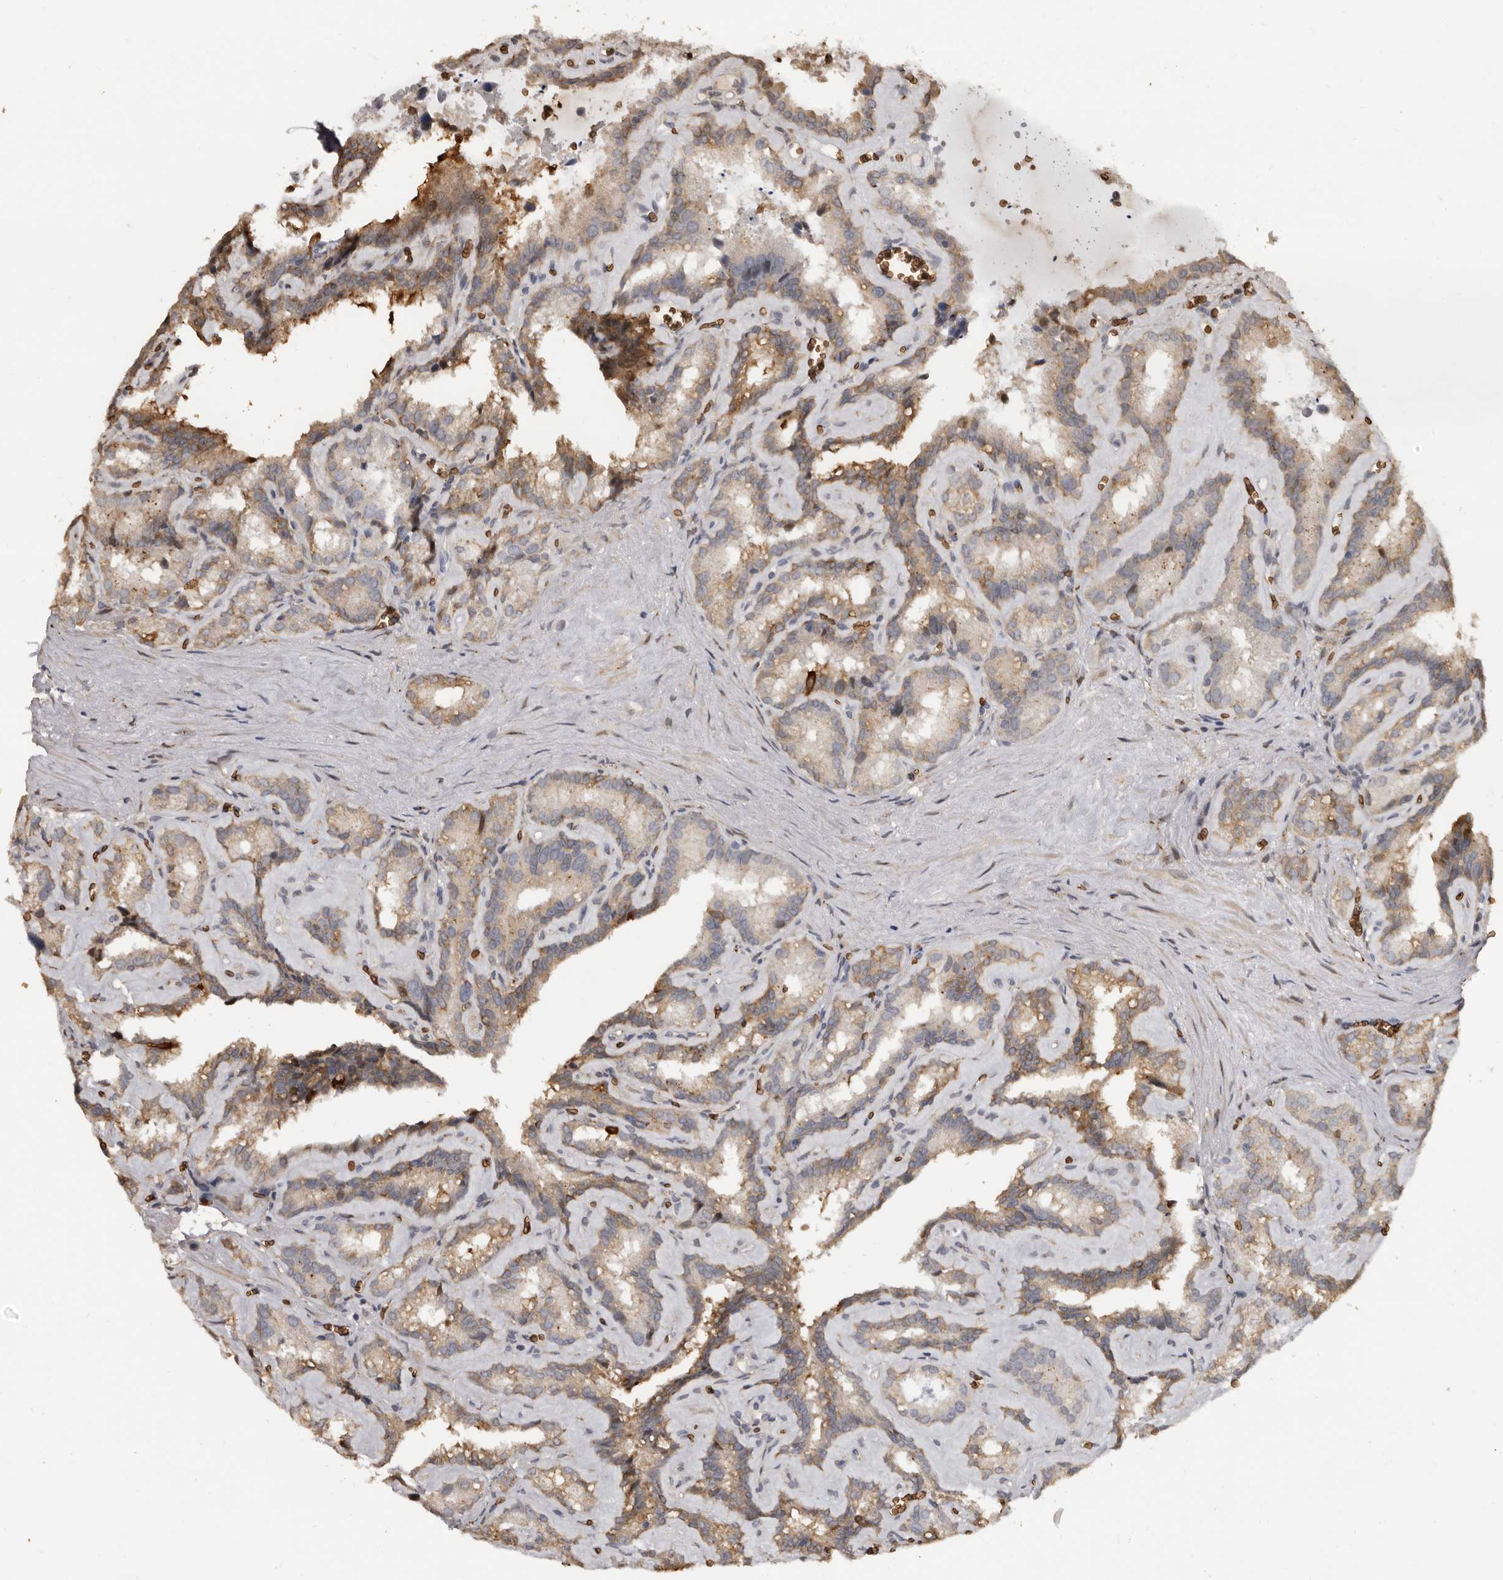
{"staining": {"intensity": "moderate", "quantity": ">75%", "location": "cytoplasmic/membranous"}, "tissue": "seminal vesicle", "cell_type": "Glandular cells", "image_type": "normal", "snomed": [{"axis": "morphology", "description": "Normal tissue, NOS"}, {"axis": "topography", "description": "Prostate"}, {"axis": "topography", "description": "Seminal veicle"}], "caption": "This histopathology image exhibits unremarkable seminal vesicle stained with immunohistochemistry (IHC) to label a protein in brown. The cytoplasmic/membranous of glandular cells show moderate positivity for the protein. Nuclei are counter-stained blue.", "gene": "ENTREP1", "patient": {"sex": "male", "age": 59}}